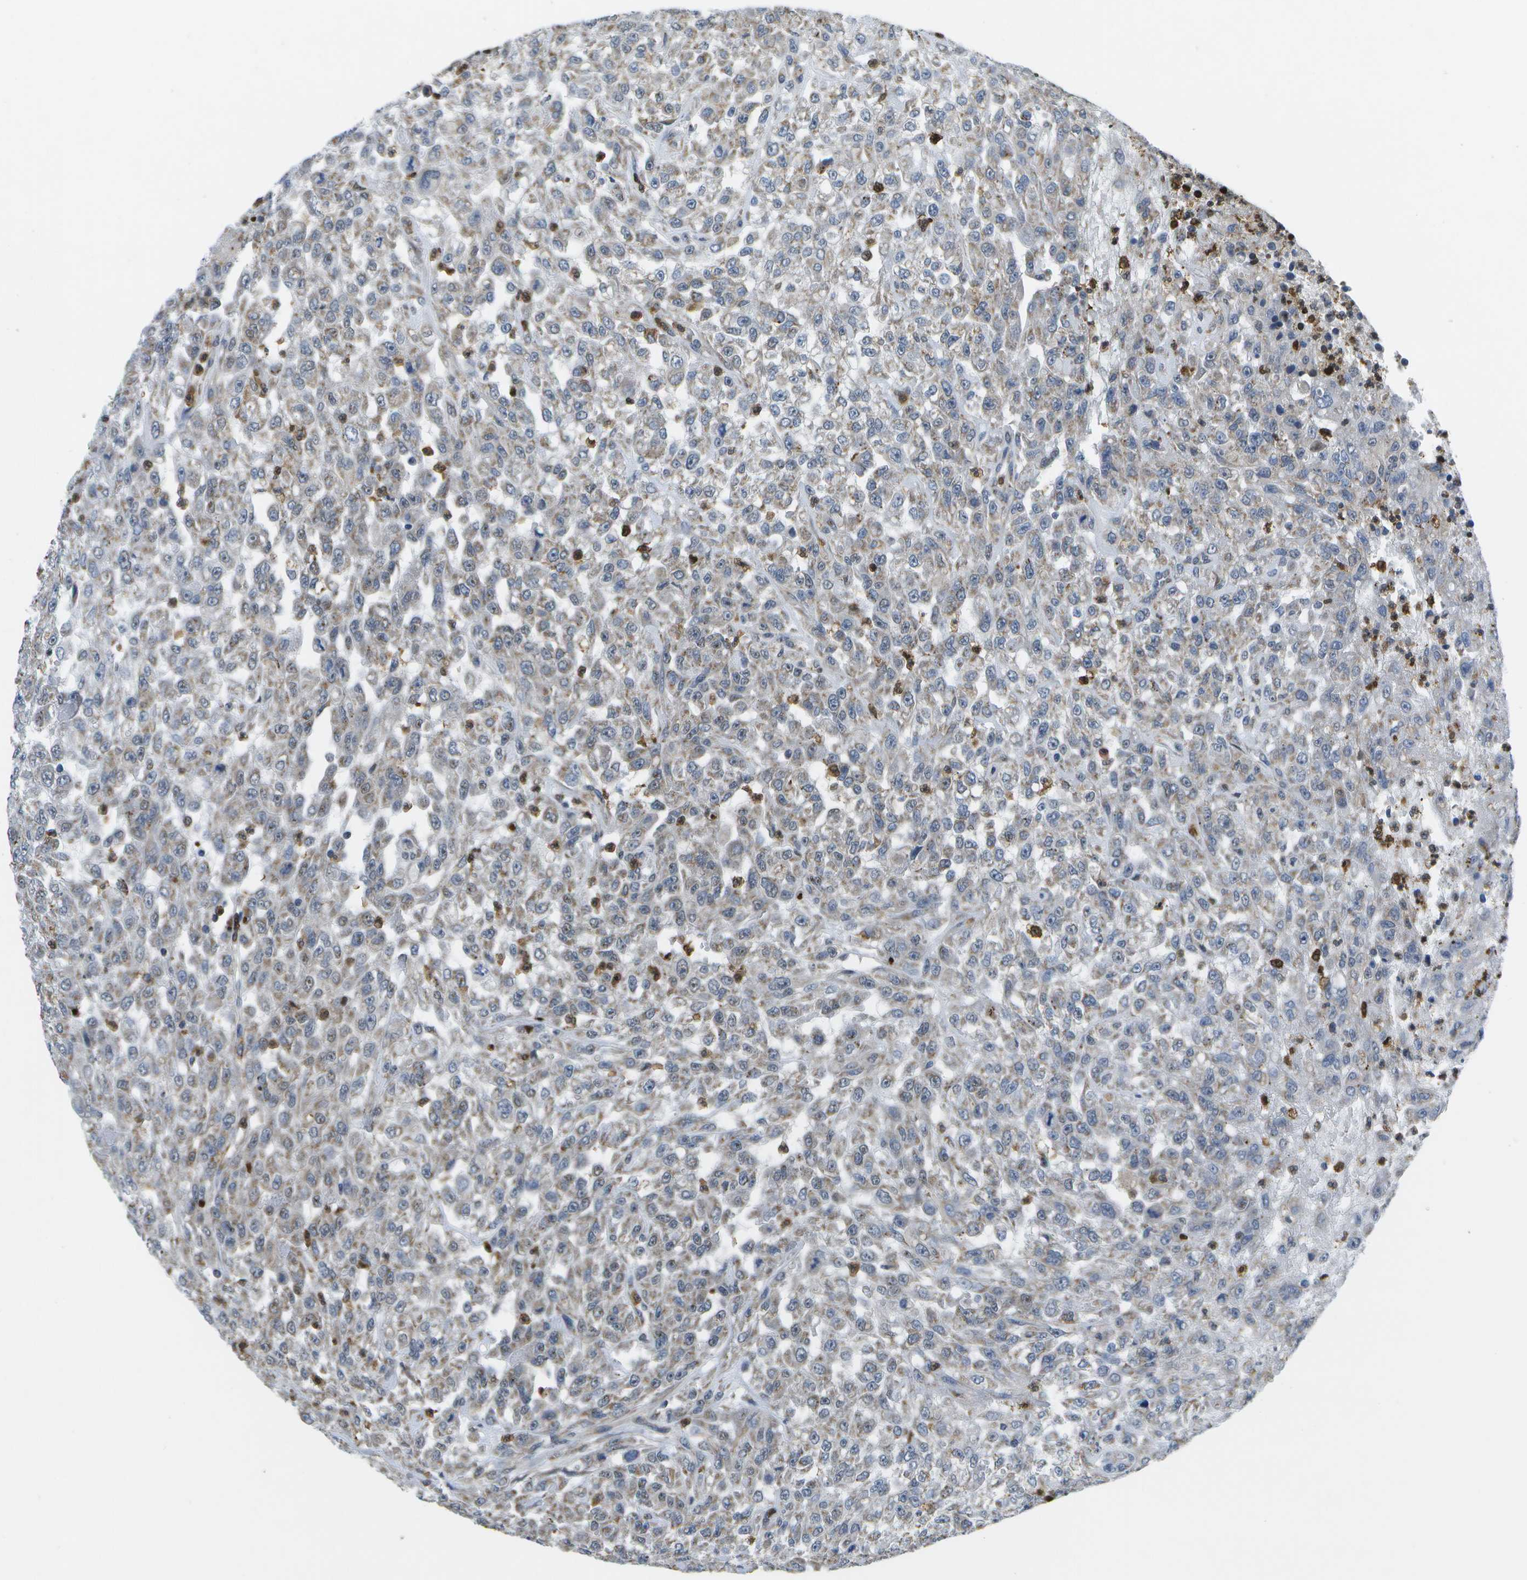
{"staining": {"intensity": "weak", "quantity": "25%-75%", "location": "cytoplasmic/membranous"}, "tissue": "urothelial cancer", "cell_type": "Tumor cells", "image_type": "cancer", "snomed": [{"axis": "morphology", "description": "Urothelial carcinoma, High grade"}, {"axis": "topography", "description": "Urinary bladder"}], "caption": "The immunohistochemical stain shows weak cytoplasmic/membranous positivity in tumor cells of urothelial carcinoma (high-grade) tissue.", "gene": "GALNT15", "patient": {"sex": "male", "age": 46}}